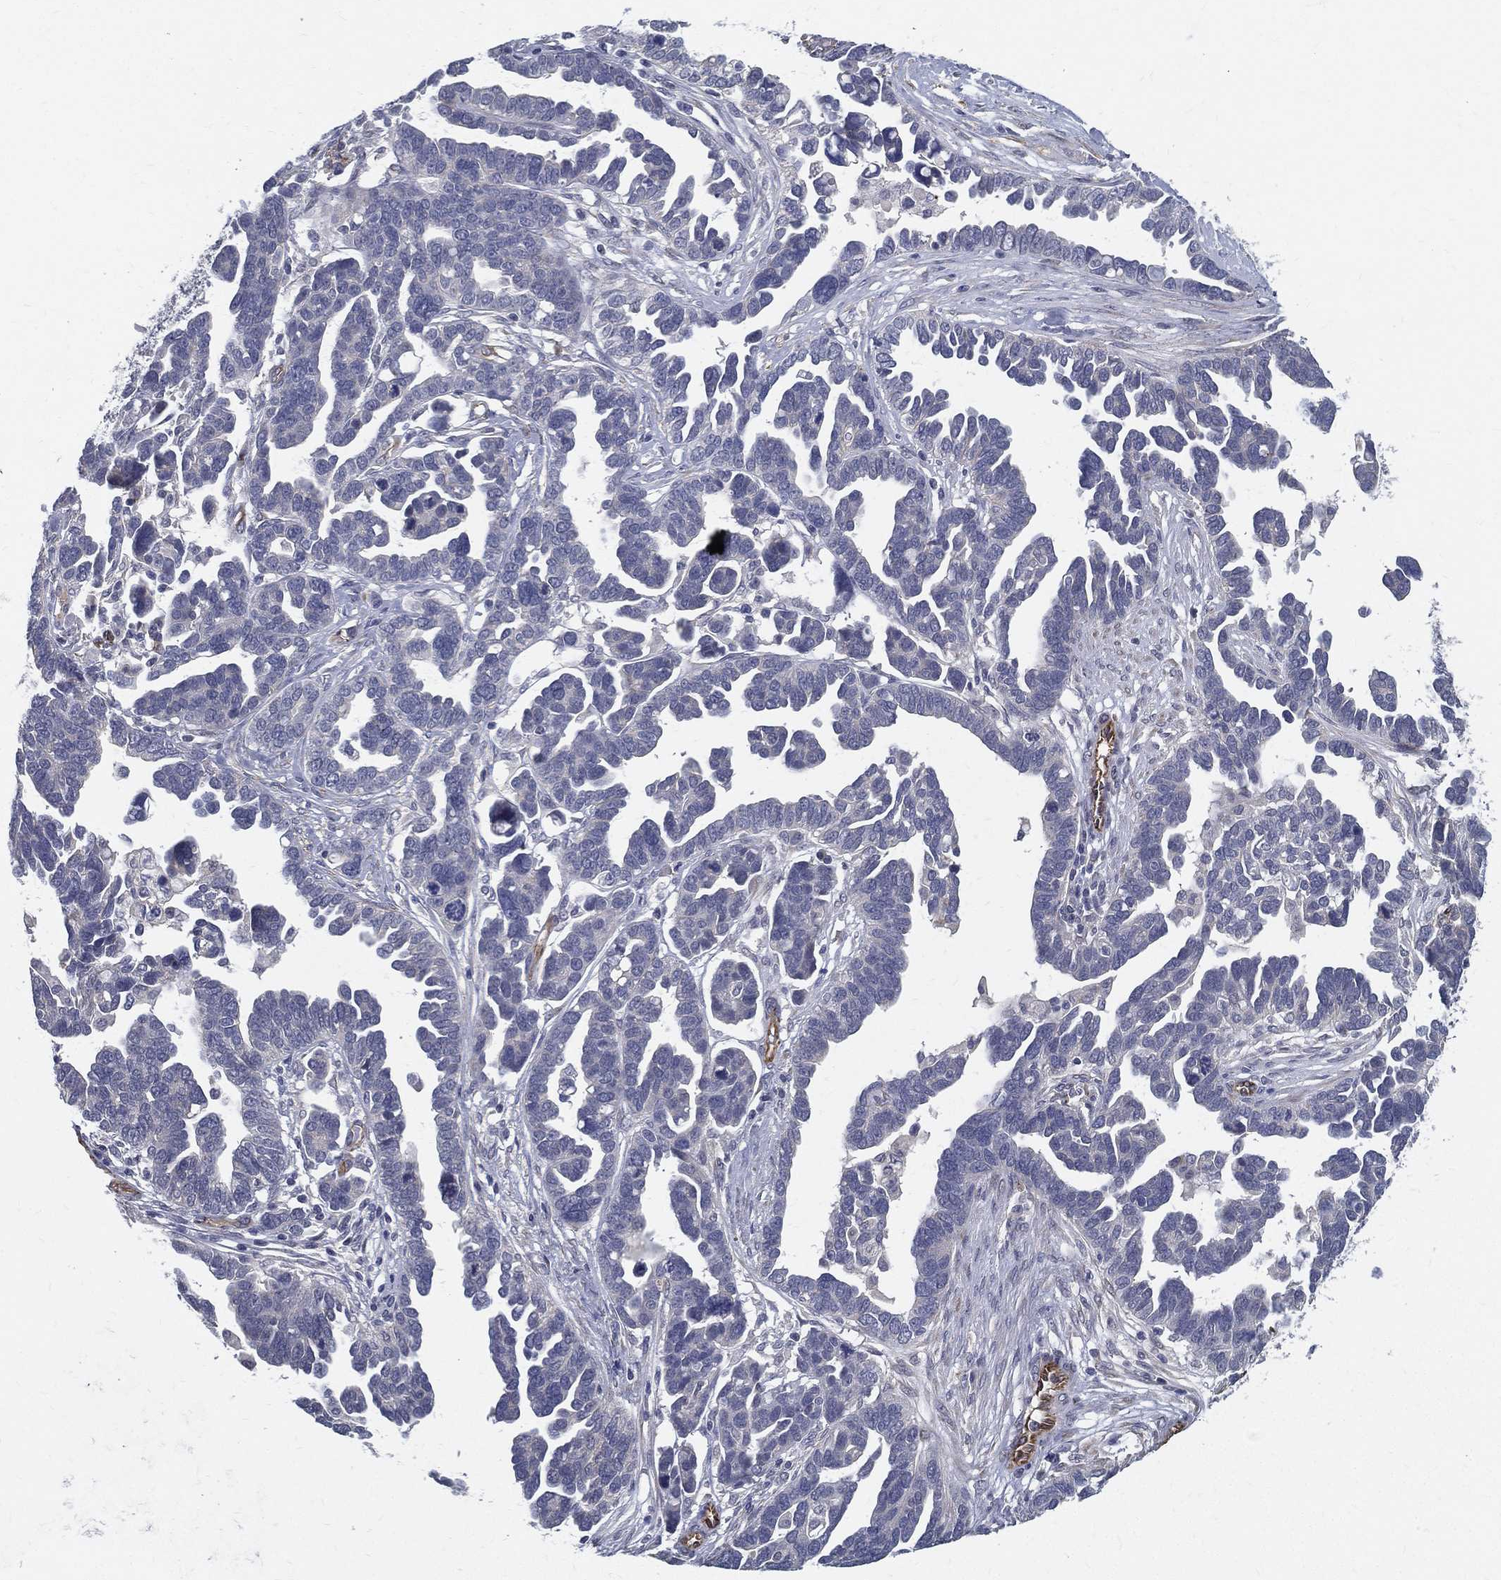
{"staining": {"intensity": "negative", "quantity": "none", "location": "none"}, "tissue": "ovarian cancer", "cell_type": "Tumor cells", "image_type": "cancer", "snomed": [{"axis": "morphology", "description": "Cystadenocarcinoma, serous, NOS"}, {"axis": "topography", "description": "Ovary"}], "caption": "Immunohistochemical staining of ovarian cancer shows no significant staining in tumor cells. Brightfield microscopy of immunohistochemistry stained with DAB (brown) and hematoxylin (blue), captured at high magnification.", "gene": "LRRC56", "patient": {"sex": "female", "age": 54}}